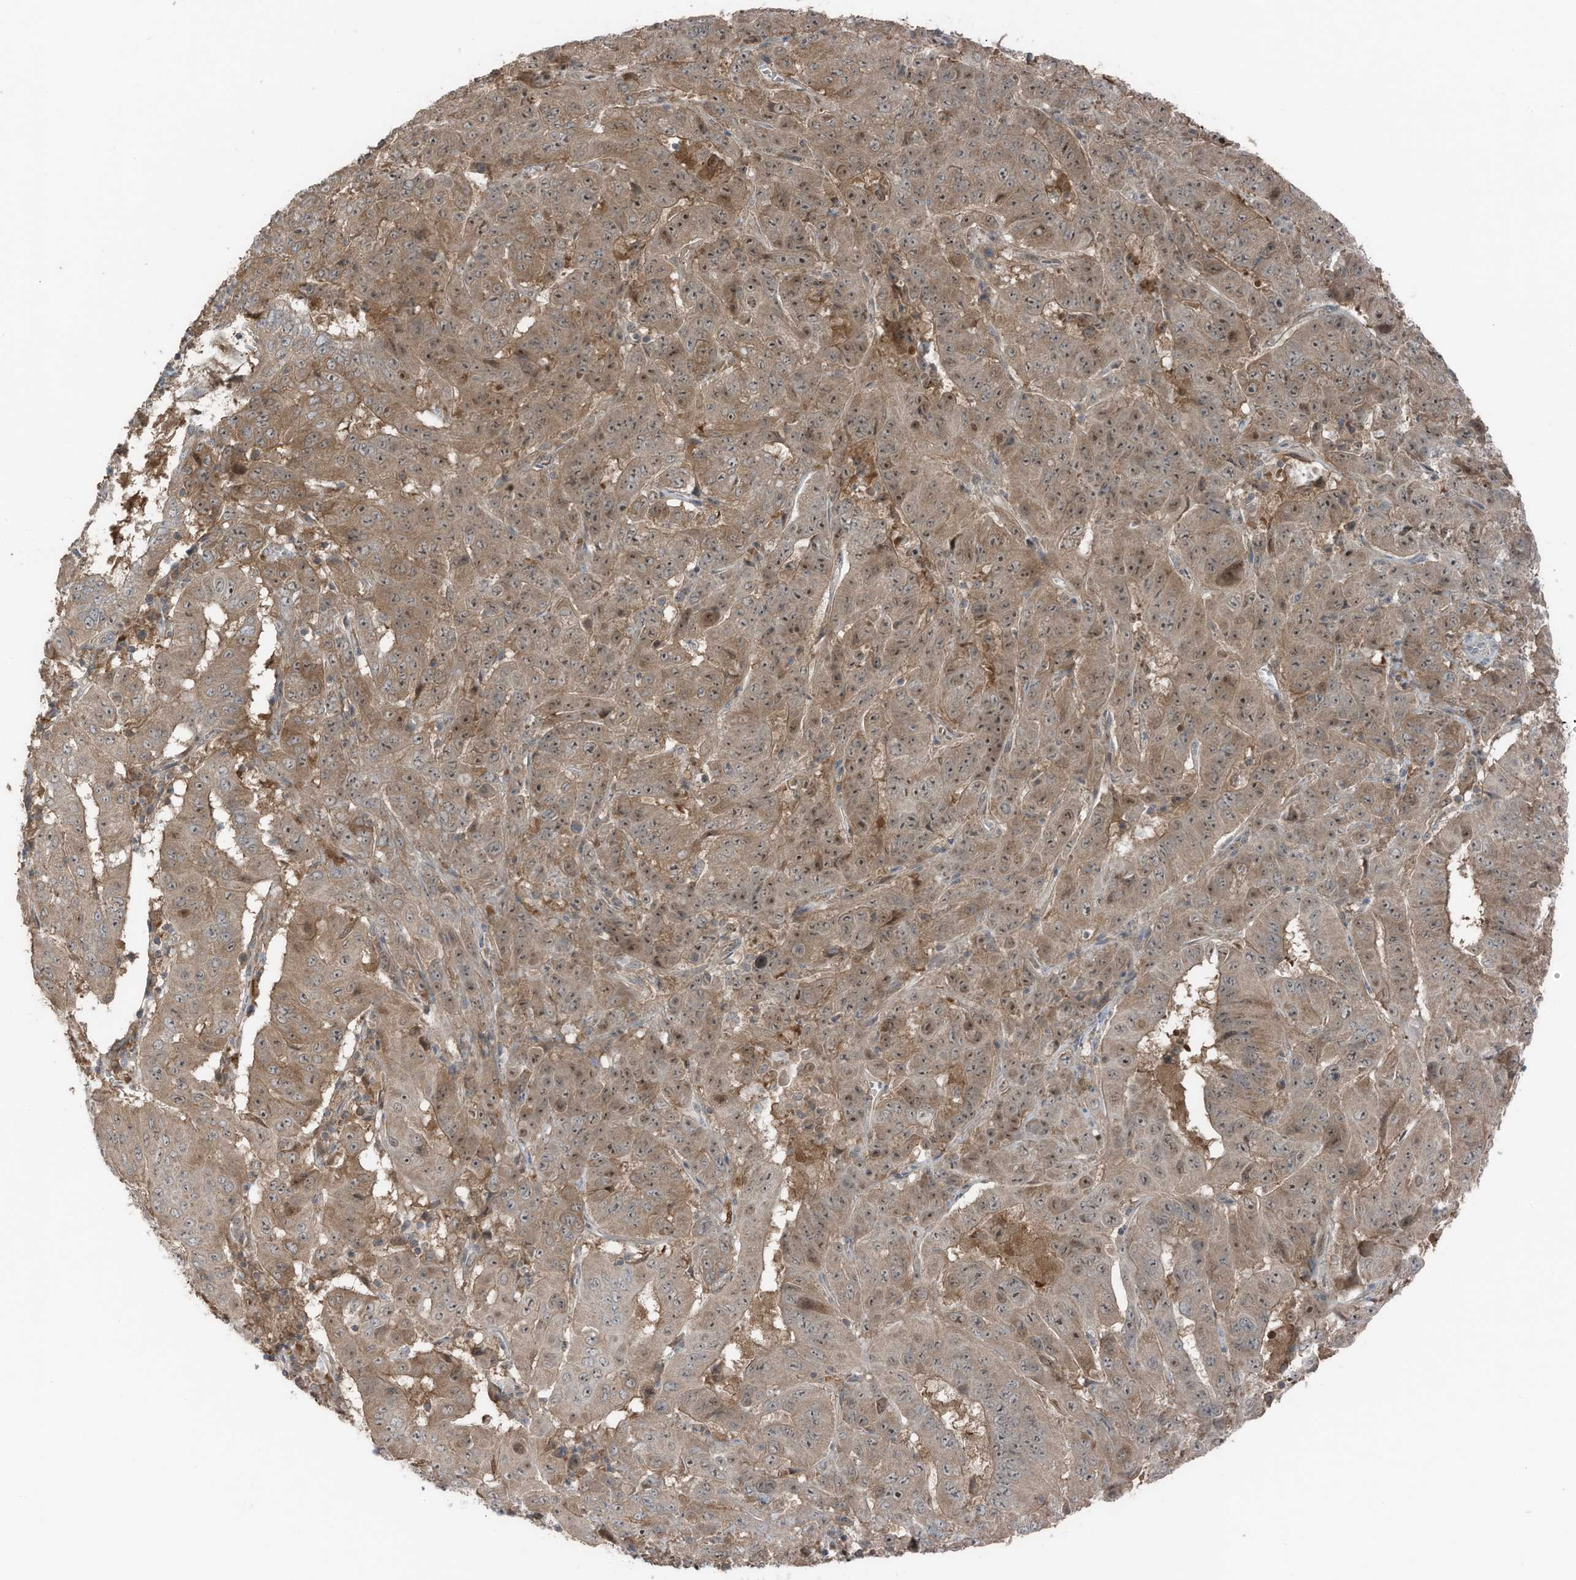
{"staining": {"intensity": "moderate", "quantity": ">75%", "location": "cytoplasmic/membranous,nuclear"}, "tissue": "pancreatic cancer", "cell_type": "Tumor cells", "image_type": "cancer", "snomed": [{"axis": "morphology", "description": "Adenocarcinoma, NOS"}, {"axis": "topography", "description": "Pancreas"}], "caption": "Adenocarcinoma (pancreatic) tissue displays moderate cytoplasmic/membranous and nuclear positivity in about >75% of tumor cells", "gene": "TXNDC9", "patient": {"sex": "male", "age": 63}}